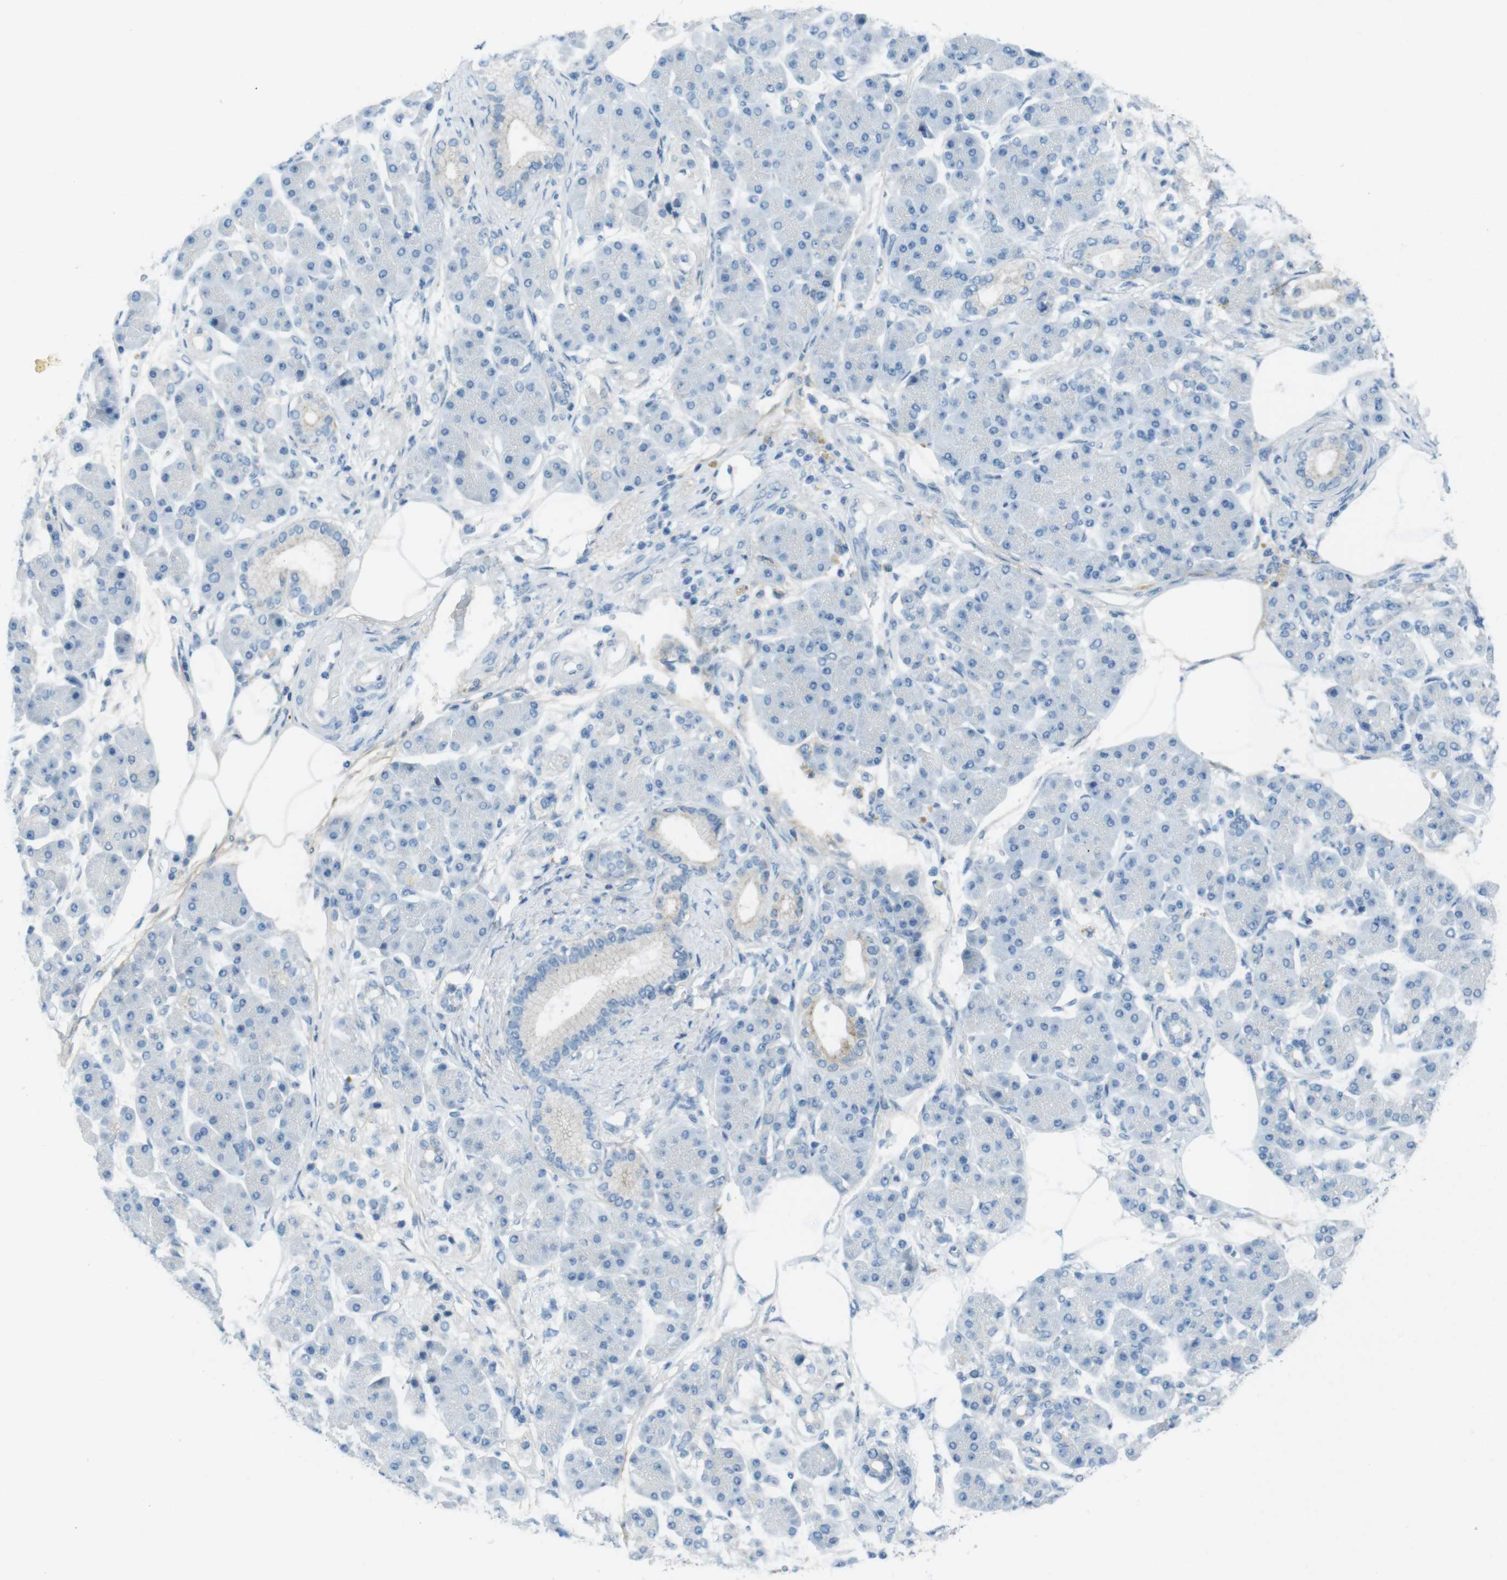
{"staining": {"intensity": "negative", "quantity": "none", "location": "none"}, "tissue": "pancreatic cancer", "cell_type": "Tumor cells", "image_type": "cancer", "snomed": [{"axis": "morphology", "description": "Adenocarcinoma, NOS"}, {"axis": "morphology", "description": "Adenocarcinoma, metastatic, NOS"}, {"axis": "topography", "description": "Lymph node"}, {"axis": "topography", "description": "Pancreas"}, {"axis": "topography", "description": "Duodenum"}], "caption": "An immunohistochemistry (IHC) photomicrograph of pancreatic adenocarcinoma is shown. There is no staining in tumor cells of pancreatic adenocarcinoma.", "gene": "ENTPD7", "patient": {"sex": "female", "age": 64}}